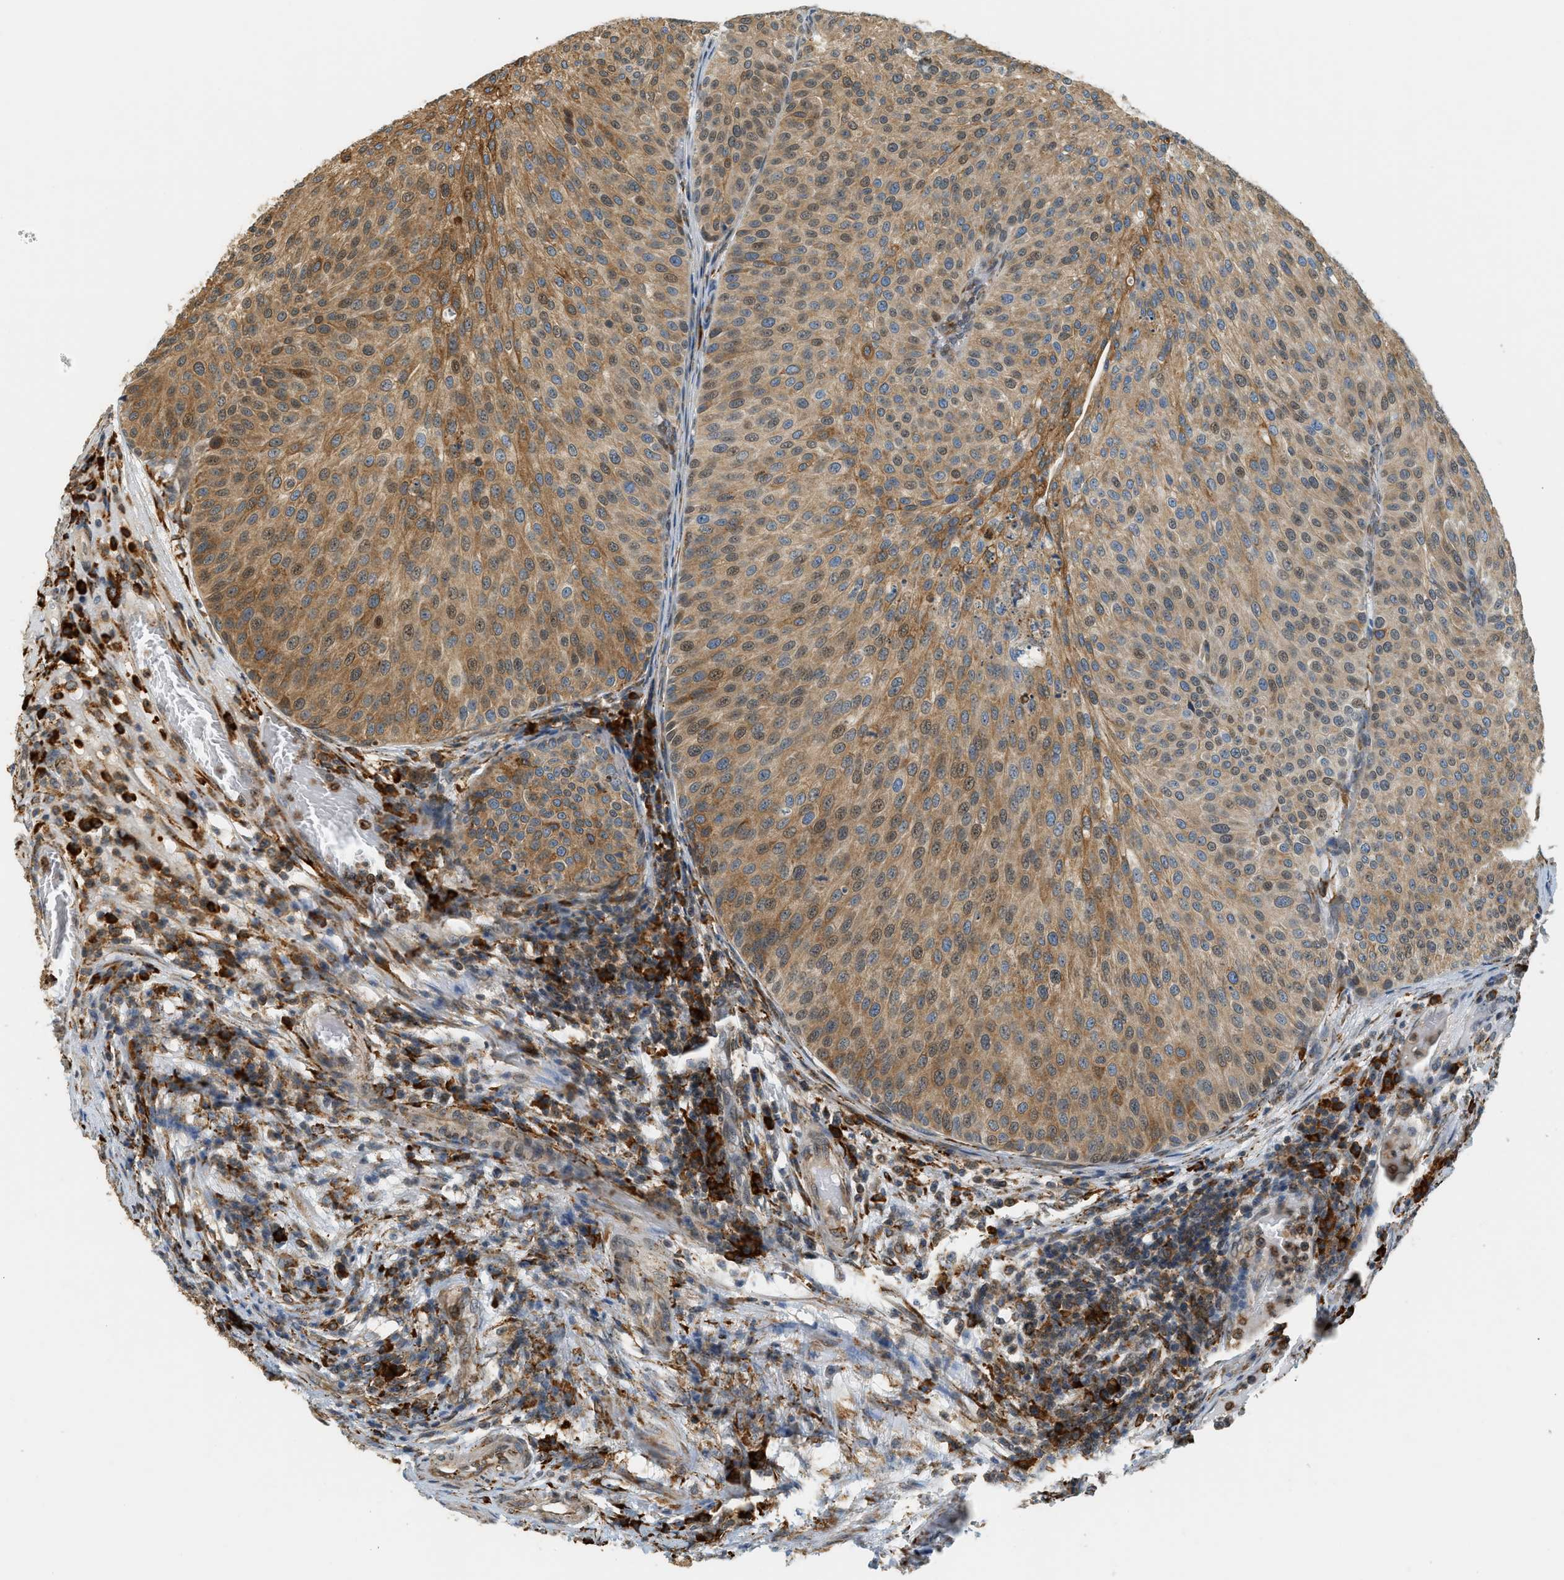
{"staining": {"intensity": "moderate", "quantity": ">75%", "location": "cytoplasmic/membranous,nuclear"}, "tissue": "urothelial cancer", "cell_type": "Tumor cells", "image_type": "cancer", "snomed": [{"axis": "morphology", "description": "Urothelial carcinoma, Low grade"}, {"axis": "topography", "description": "Smooth muscle"}, {"axis": "topography", "description": "Urinary bladder"}], "caption": "Protein analysis of urothelial carcinoma (low-grade) tissue displays moderate cytoplasmic/membranous and nuclear staining in approximately >75% of tumor cells.", "gene": "SEMA4D", "patient": {"sex": "male", "age": 60}}